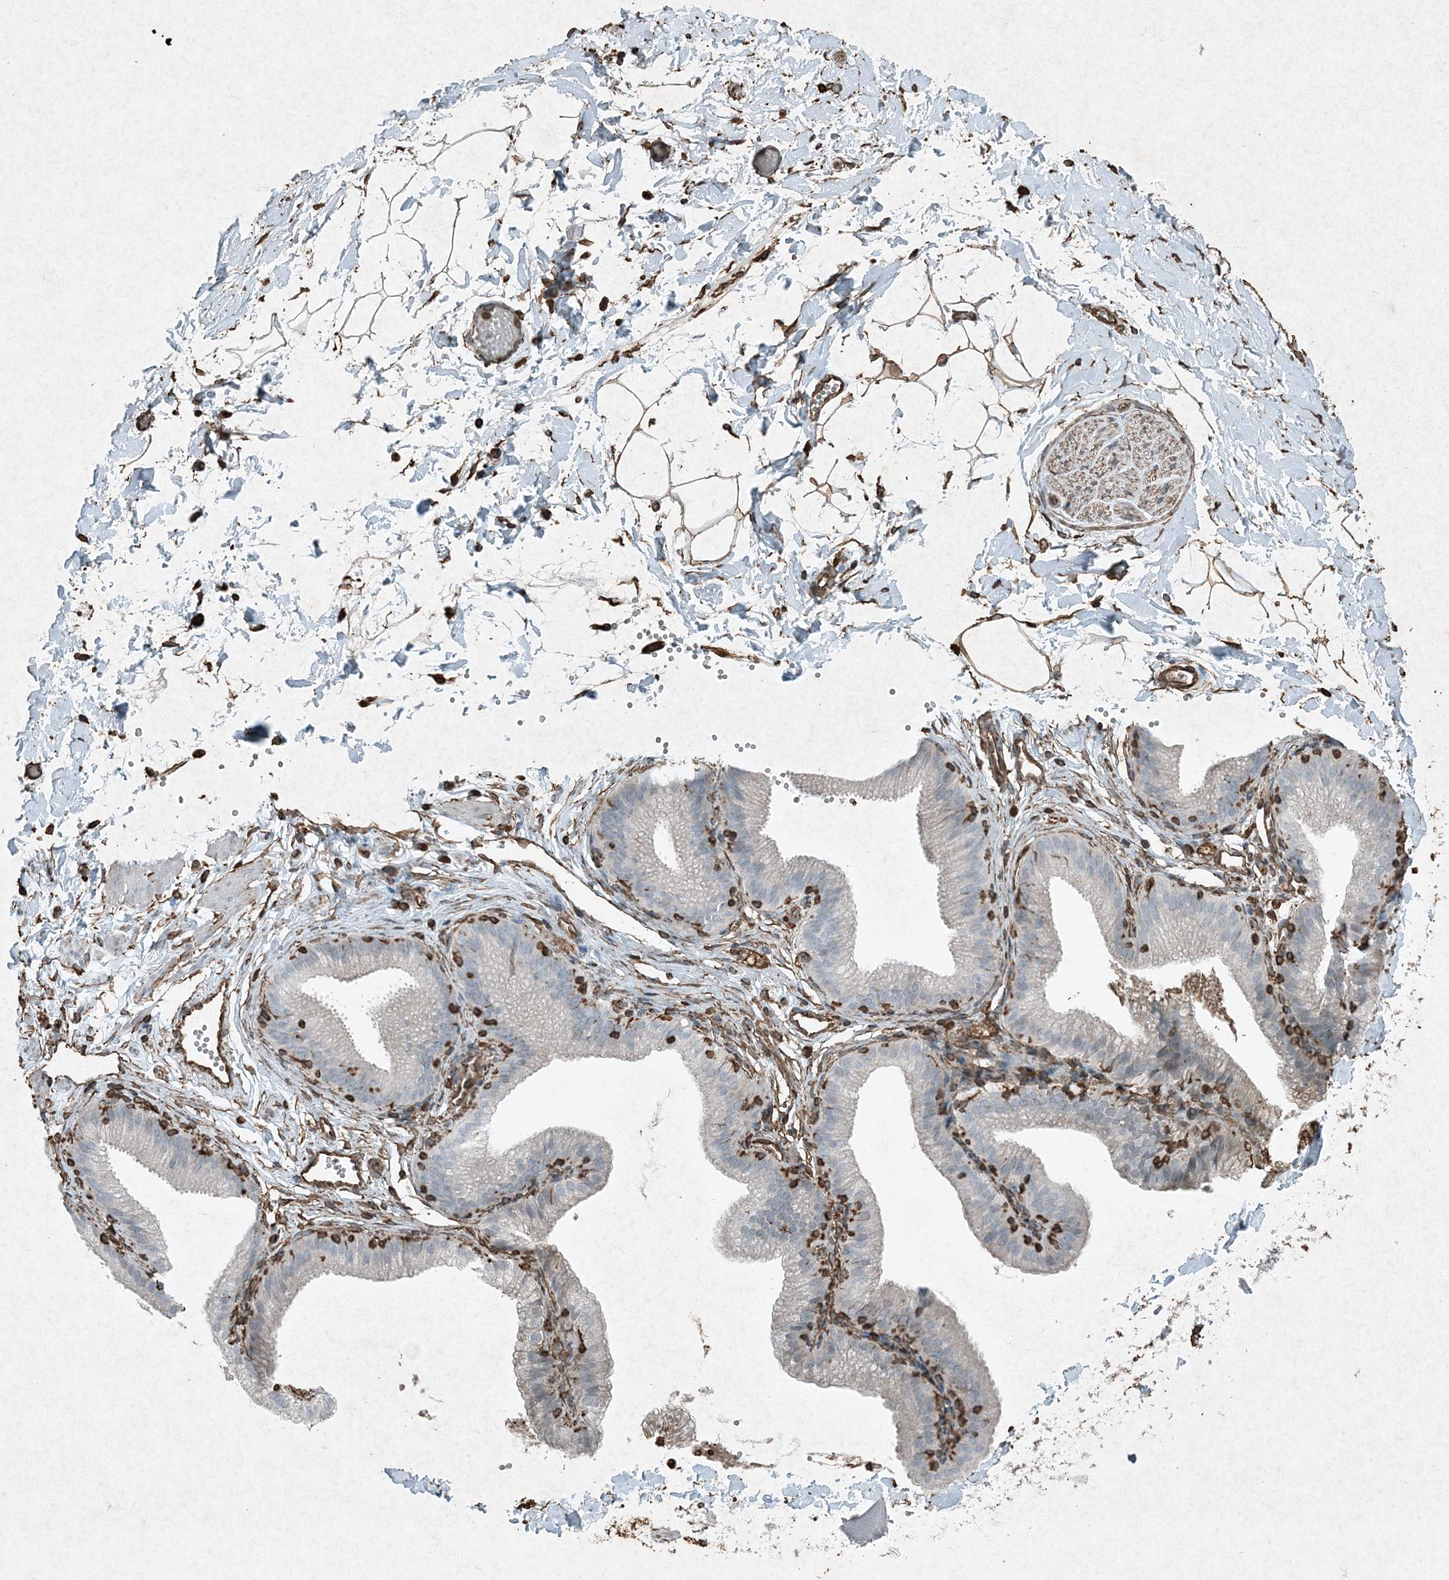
{"staining": {"intensity": "moderate", "quantity": ">75%", "location": "cytoplasmic/membranous"}, "tissue": "adipose tissue", "cell_type": "Adipocytes", "image_type": "normal", "snomed": [{"axis": "morphology", "description": "Normal tissue, NOS"}, {"axis": "topography", "description": "Gallbladder"}, {"axis": "topography", "description": "Peripheral nerve tissue"}], "caption": "A high-resolution histopathology image shows immunohistochemistry staining of normal adipose tissue, which exhibits moderate cytoplasmic/membranous positivity in approximately >75% of adipocytes.", "gene": "RYK", "patient": {"sex": "male", "age": 38}}